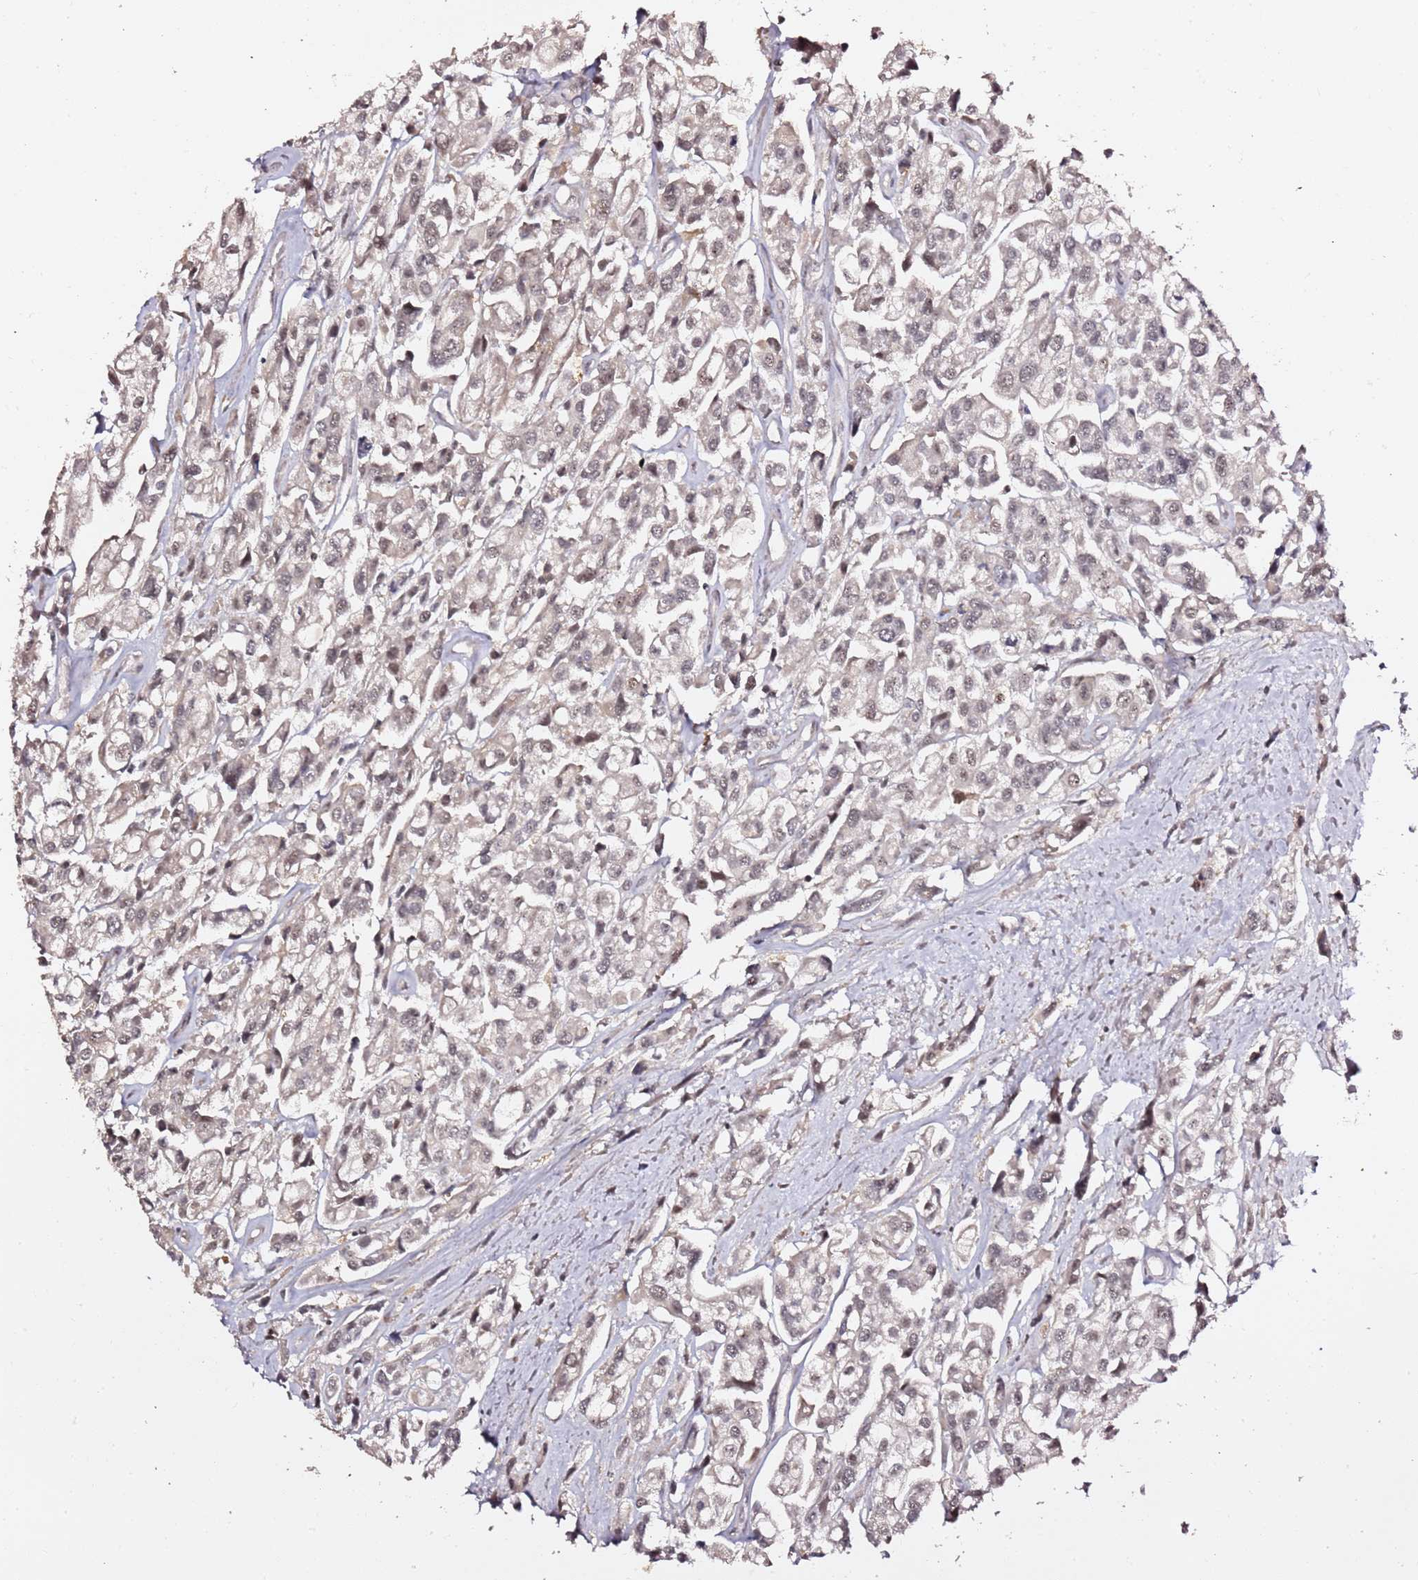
{"staining": {"intensity": "weak", "quantity": "25%-75%", "location": "nuclear"}, "tissue": "urothelial cancer", "cell_type": "Tumor cells", "image_type": "cancer", "snomed": [{"axis": "morphology", "description": "Urothelial carcinoma, High grade"}, {"axis": "topography", "description": "Urinary bladder"}], "caption": "Urothelial cancer stained with a brown dye demonstrates weak nuclear positive positivity in approximately 25%-75% of tumor cells.", "gene": "OR5V1", "patient": {"sex": "male", "age": 67}}